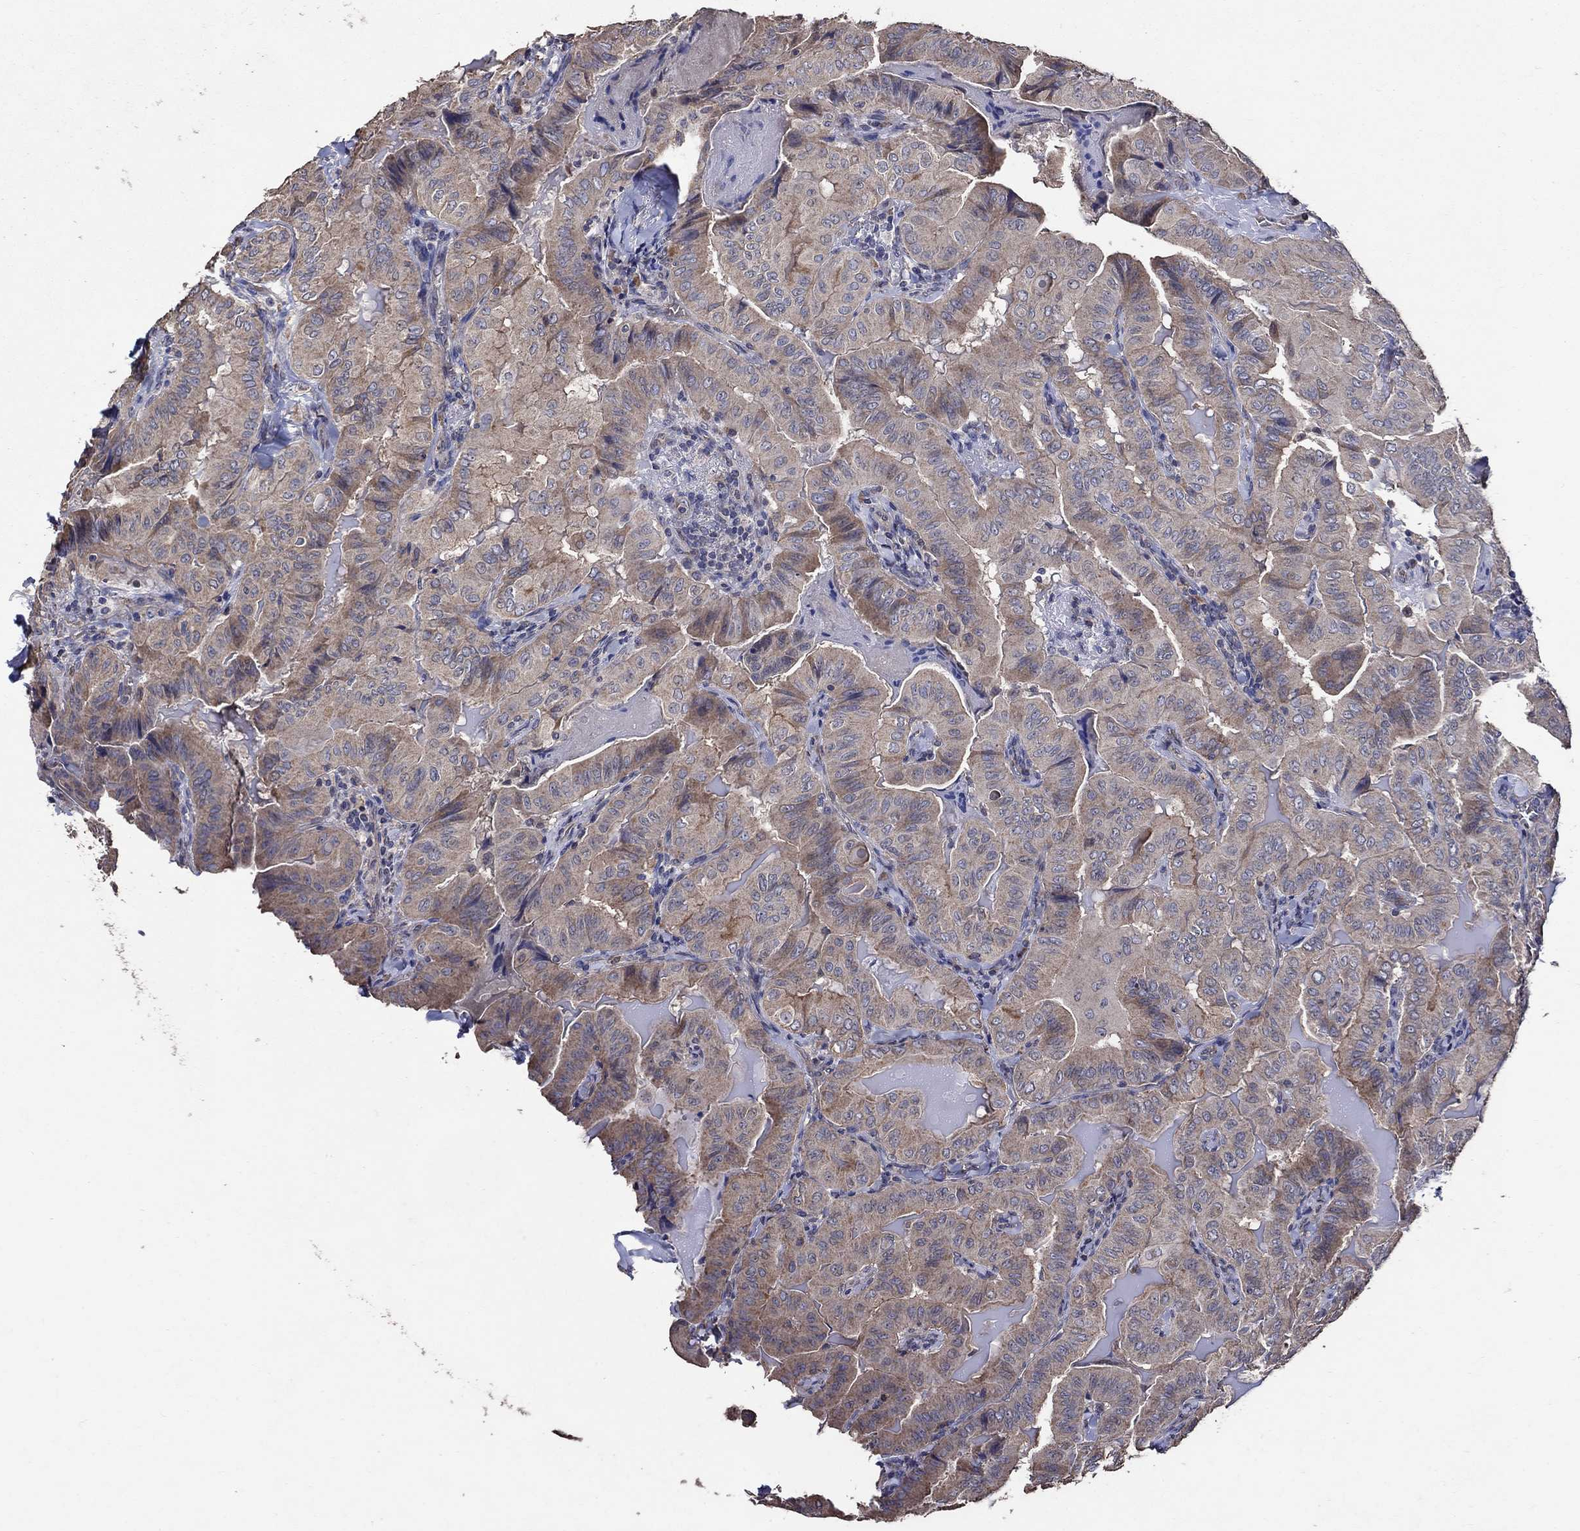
{"staining": {"intensity": "moderate", "quantity": "<25%", "location": "cytoplasmic/membranous"}, "tissue": "thyroid cancer", "cell_type": "Tumor cells", "image_type": "cancer", "snomed": [{"axis": "morphology", "description": "Papillary adenocarcinoma, NOS"}, {"axis": "topography", "description": "Thyroid gland"}], "caption": "Immunohistochemistry histopathology image of neoplastic tissue: thyroid papillary adenocarcinoma stained using IHC reveals low levels of moderate protein expression localized specifically in the cytoplasmic/membranous of tumor cells, appearing as a cytoplasmic/membranous brown color.", "gene": "HAP1", "patient": {"sex": "female", "age": 68}}